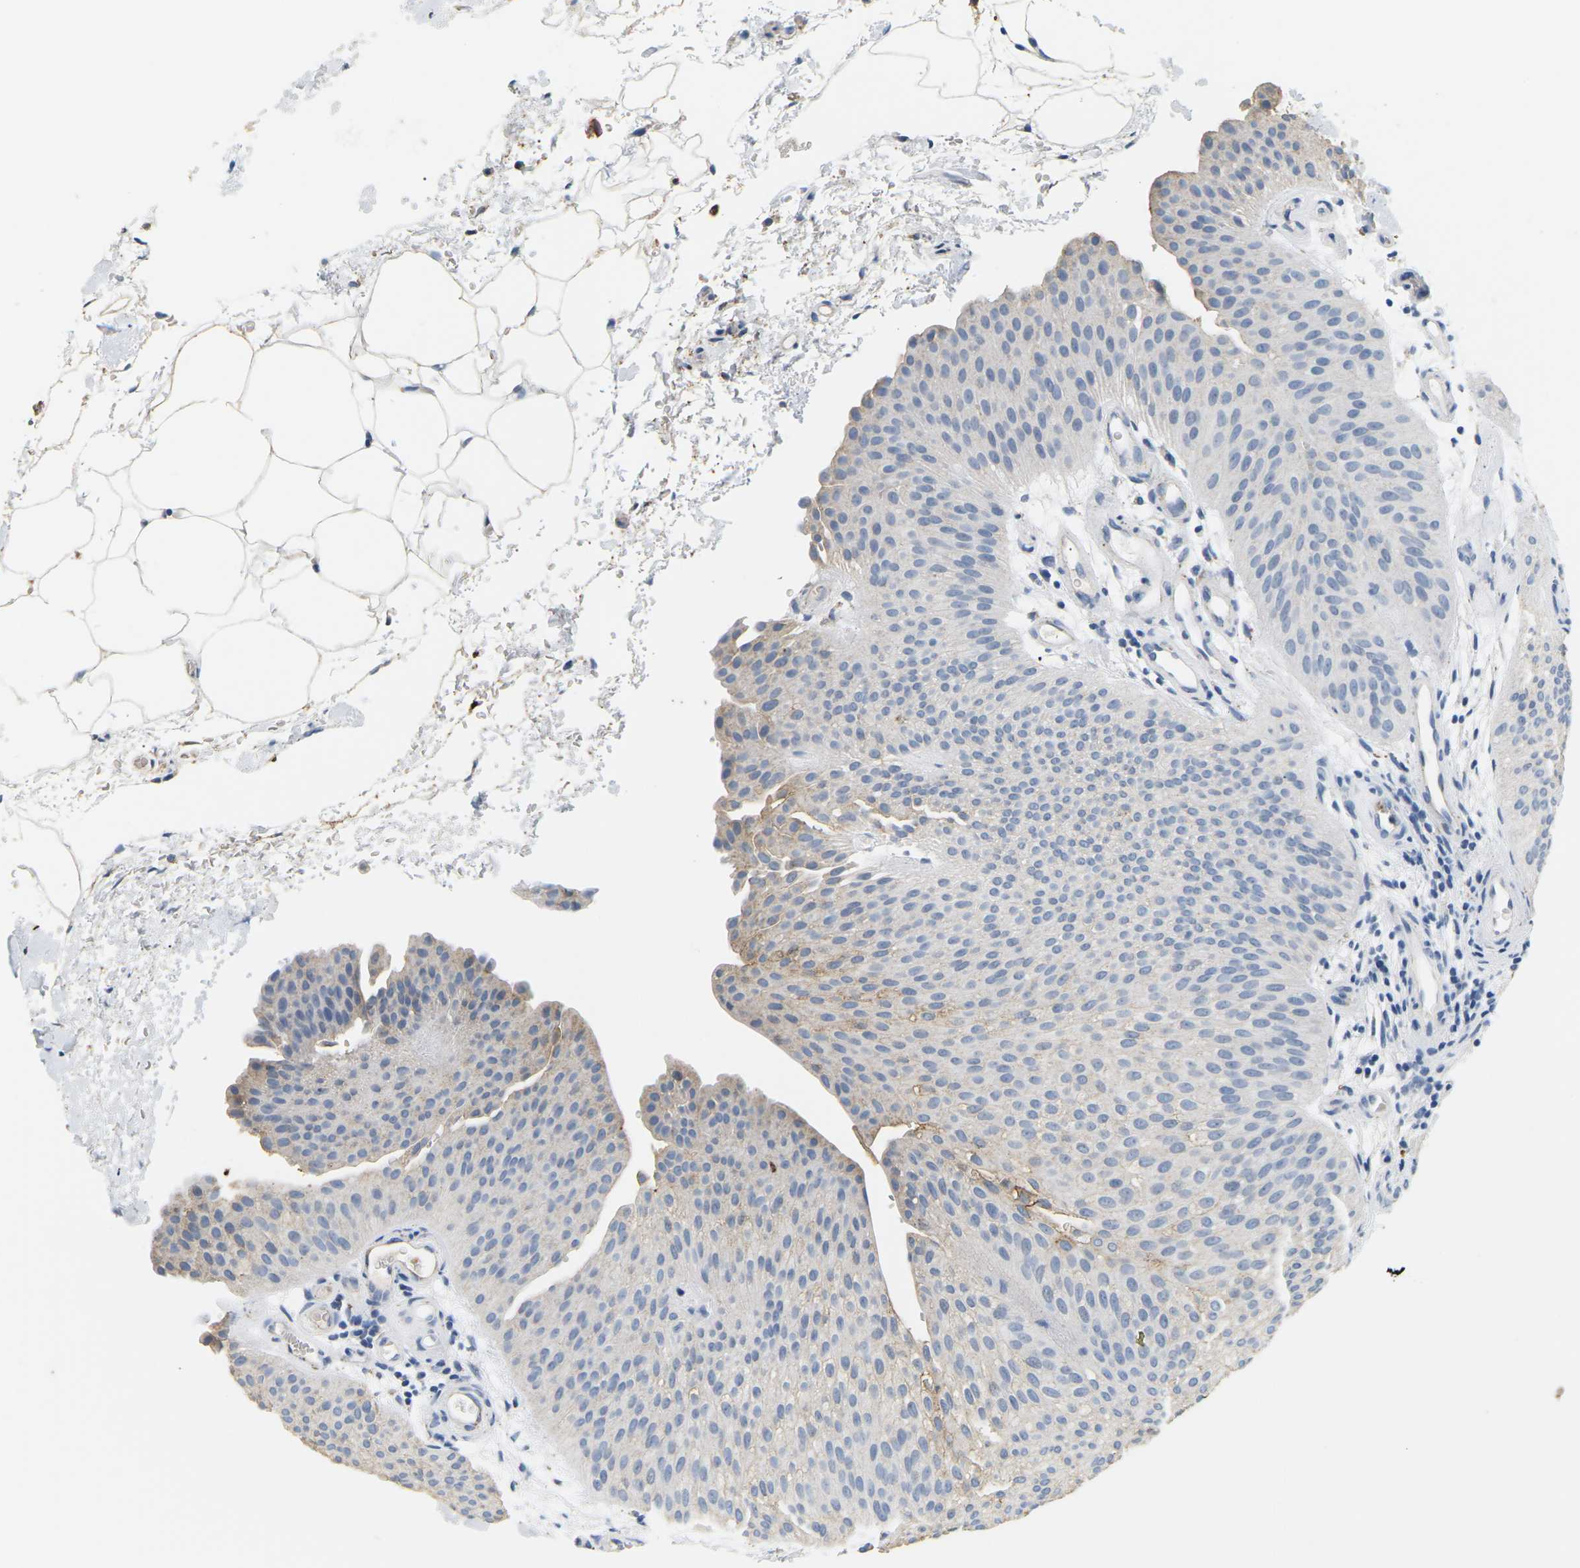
{"staining": {"intensity": "negative", "quantity": "none", "location": "none"}, "tissue": "urothelial cancer", "cell_type": "Tumor cells", "image_type": "cancer", "snomed": [{"axis": "morphology", "description": "Urothelial carcinoma, Low grade"}, {"axis": "topography", "description": "Urinary bladder"}], "caption": "A high-resolution image shows IHC staining of low-grade urothelial carcinoma, which displays no significant staining in tumor cells.", "gene": "ADM", "patient": {"sex": "female", "age": 60}}